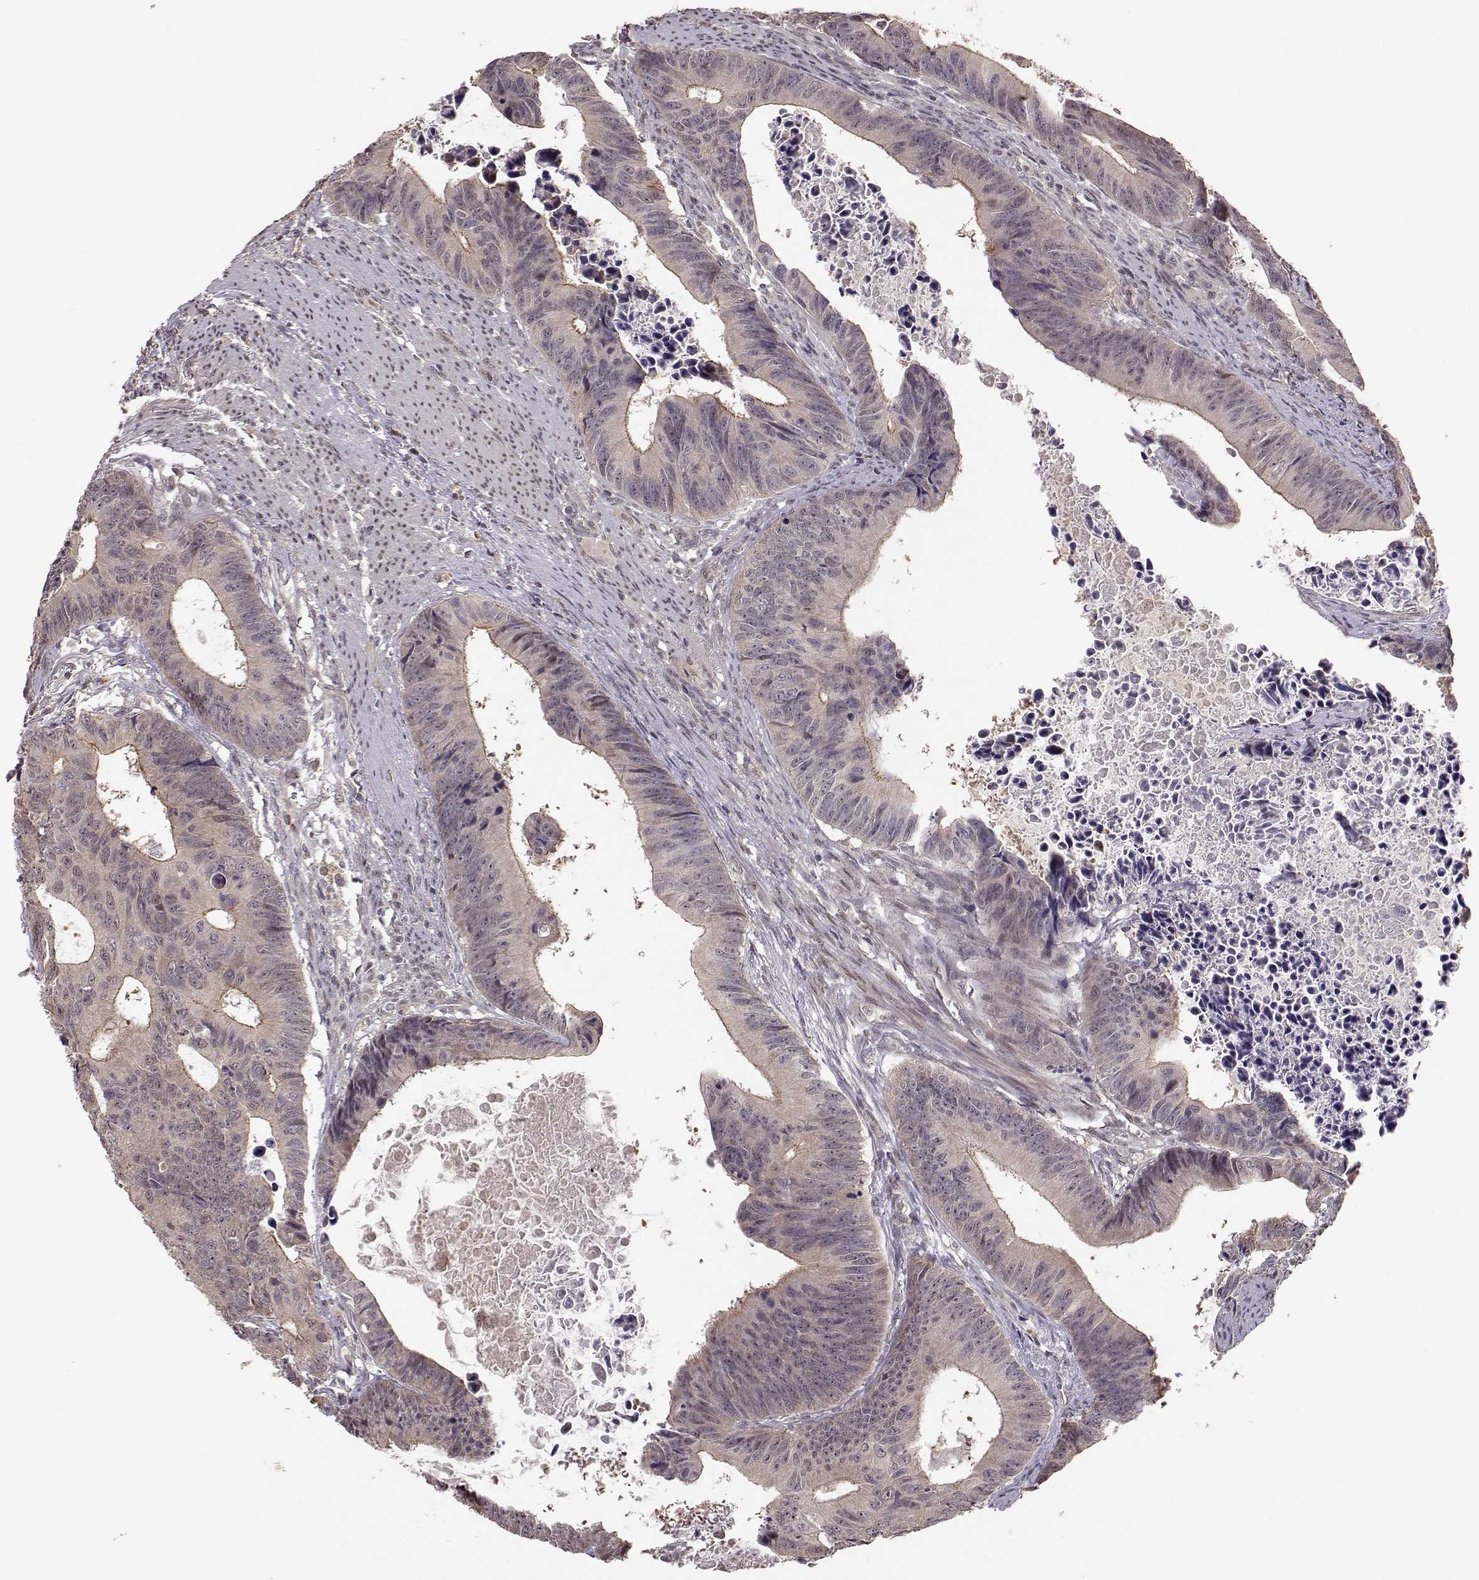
{"staining": {"intensity": "moderate", "quantity": "<25%", "location": "cytoplasmic/membranous"}, "tissue": "colorectal cancer", "cell_type": "Tumor cells", "image_type": "cancer", "snomed": [{"axis": "morphology", "description": "Adenocarcinoma, NOS"}, {"axis": "topography", "description": "Colon"}], "caption": "Immunohistochemistry (IHC) micrograph of colorectal cancer (adenocarcinoma) stained for a protein (brown), which shows low levels of moderate cytoplasmic/membranous positivity in approximately <25% of tumor cells.", "gene": "PLEKHG3", "patient": {"sex": "female", "age": 87}}